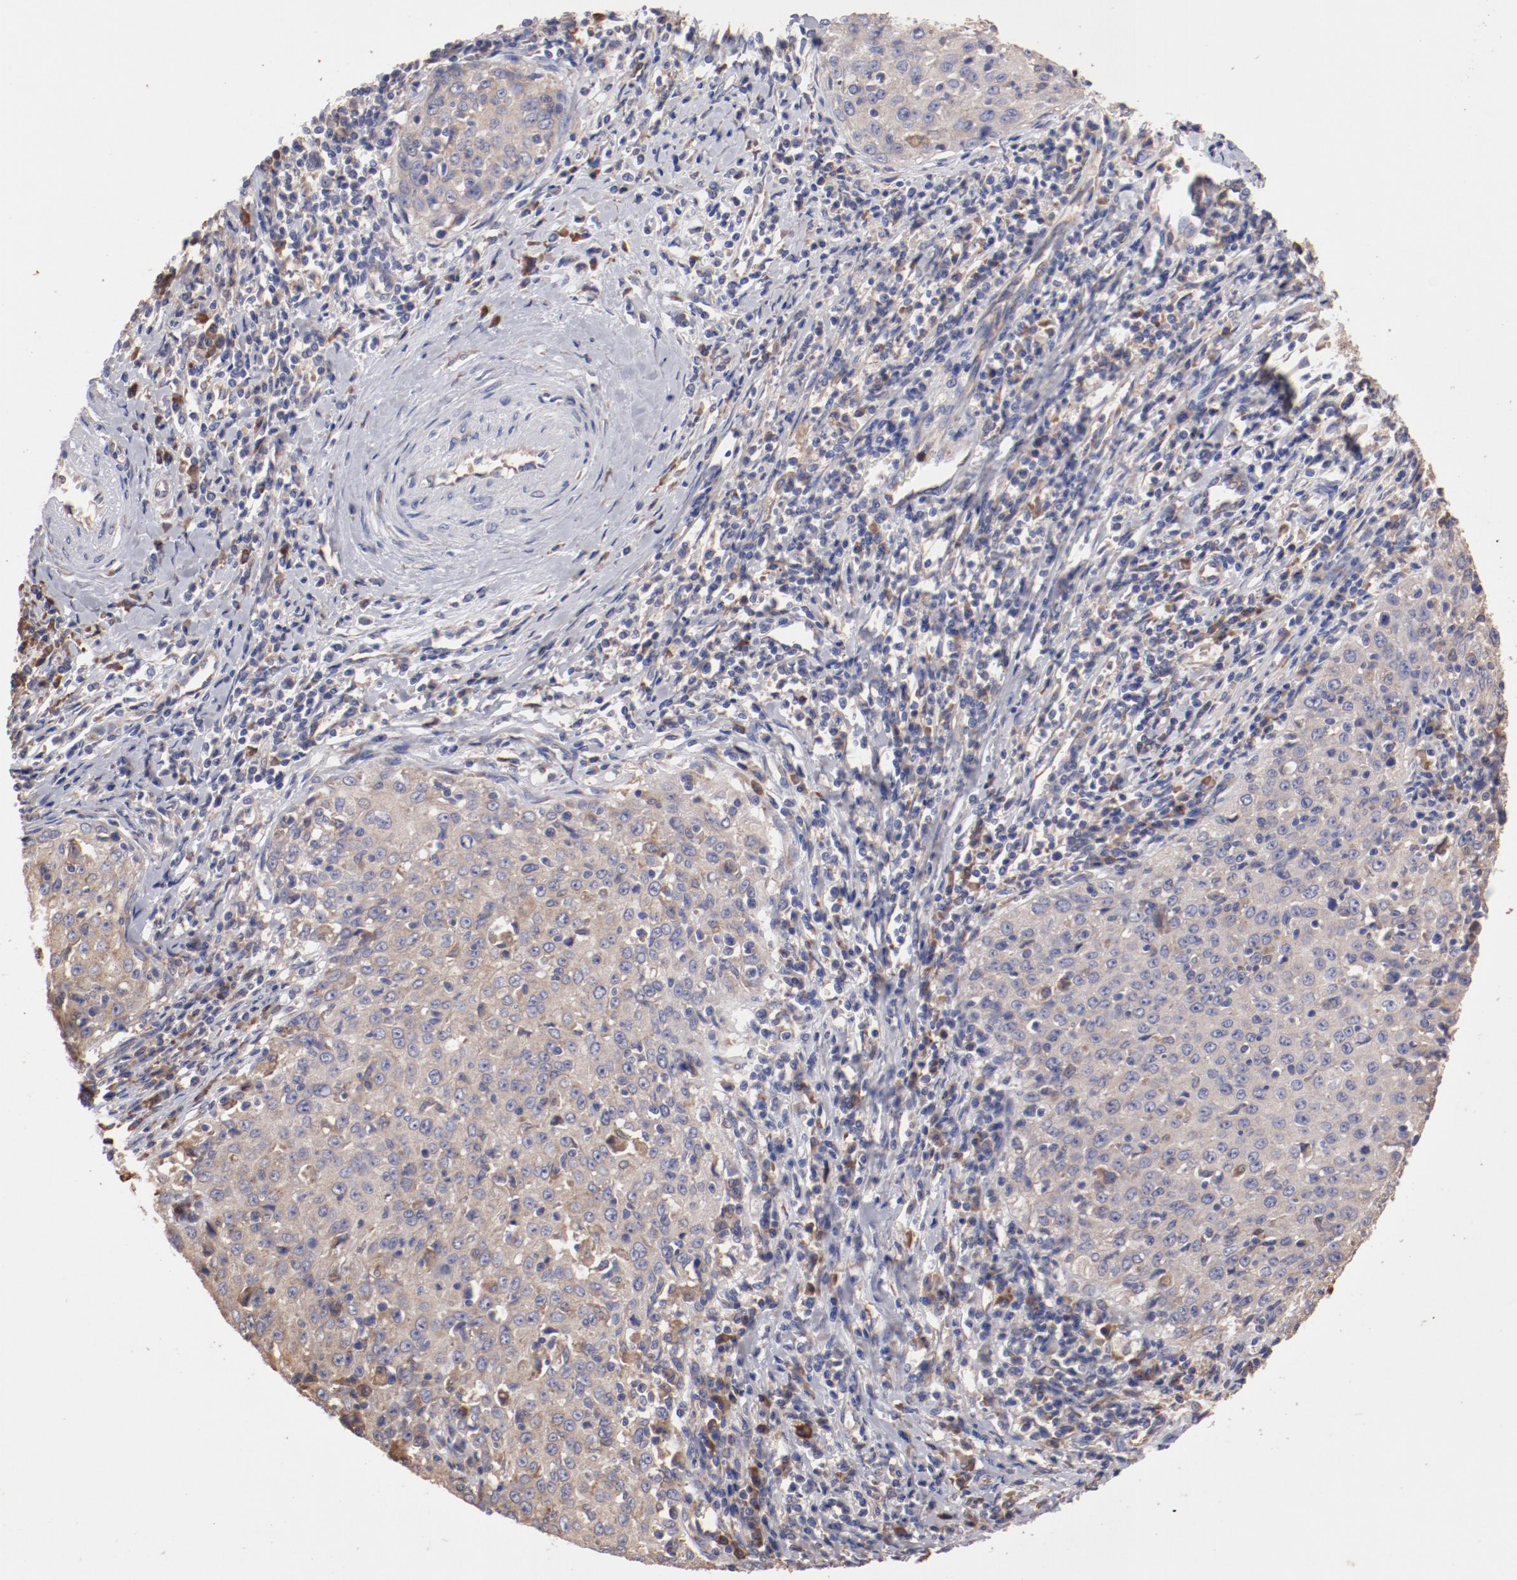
{"staining": {"intensity": "weak", "quantity": ">75%", "location": "cytoplasmic/membranous"}, "tissue": "cervical cancer", "cell_type": "Tumor cells", "image_type": "cancer", "snomed": [{"axis": "morphology", "description": "Squamous cell carcinoma, NOS"}, {"axis": "topography", "description": "Cervix"}], "caption": "This image exhibits immunohistochemistry (IHC) staining of cervical cancer (squamous cell carcinoma), with low weak cytoplasmic/membranous positivity in about >75% of tumor cells.", "gene": "NFKBIE", "patient": {"sex": "female", "age": 27}}